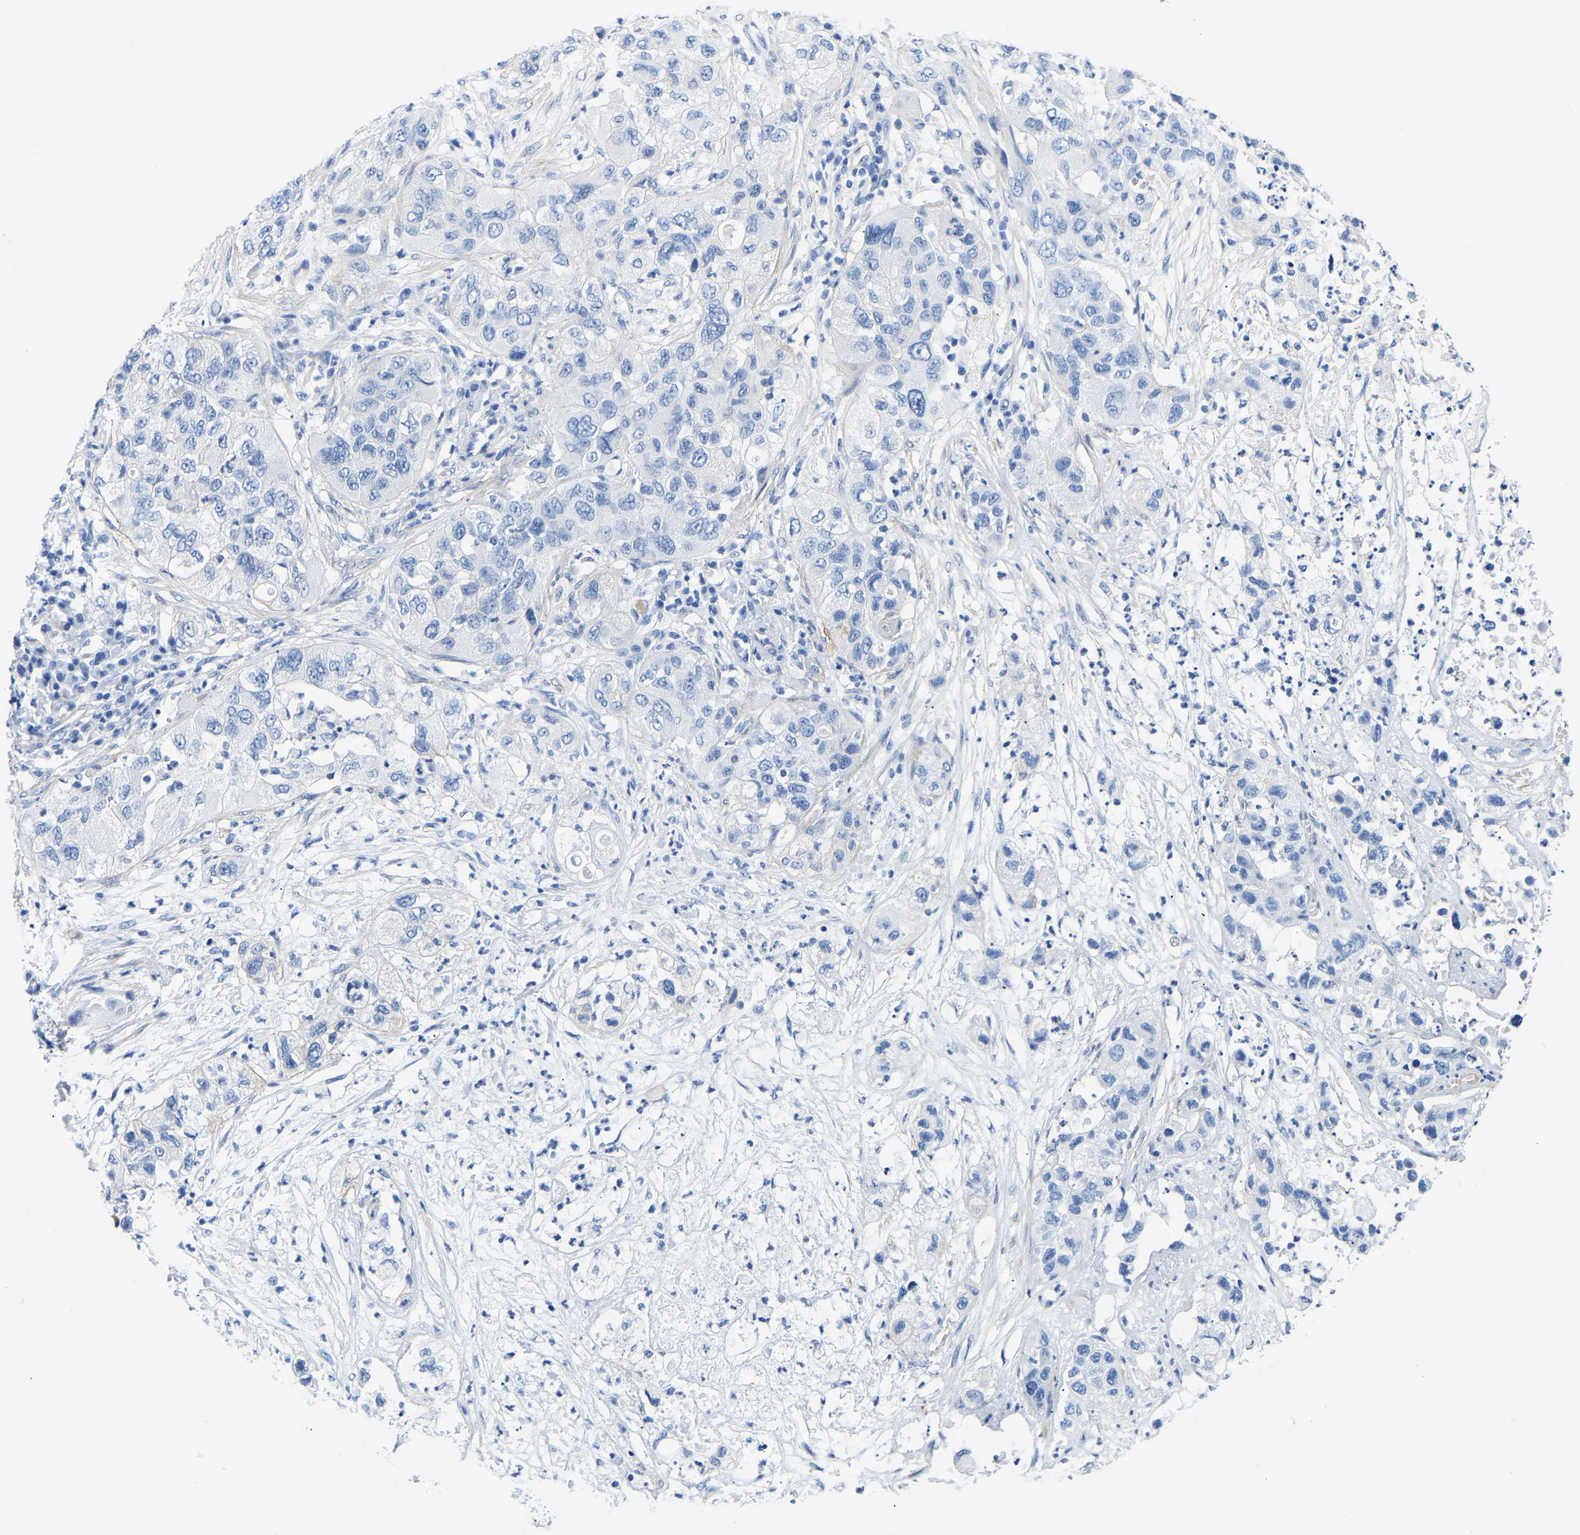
{"staining": {"intensity": "negative", "quantity": "none", "location": "none"}, "tissue": "pancreatic cancer", "cell_type": "Tumor cells", "image_type": "cancer", "snomed": [{"axis": "morphology", "description": "Adenocarcinoma, NOS"}, {"axis": "topography", "description": "Pancreas"}], "caption": "Tumor cells show no significant staining in pancreatic cancer (adenocarcinoma). (Stains: DAB immunohistochemistry (IHC) with hematoxylin counter stain, Microscopy: brightfield microscopy at high magnification).", "gene": "UPK3A", "patient": {"sex": "female", "age": 78}}